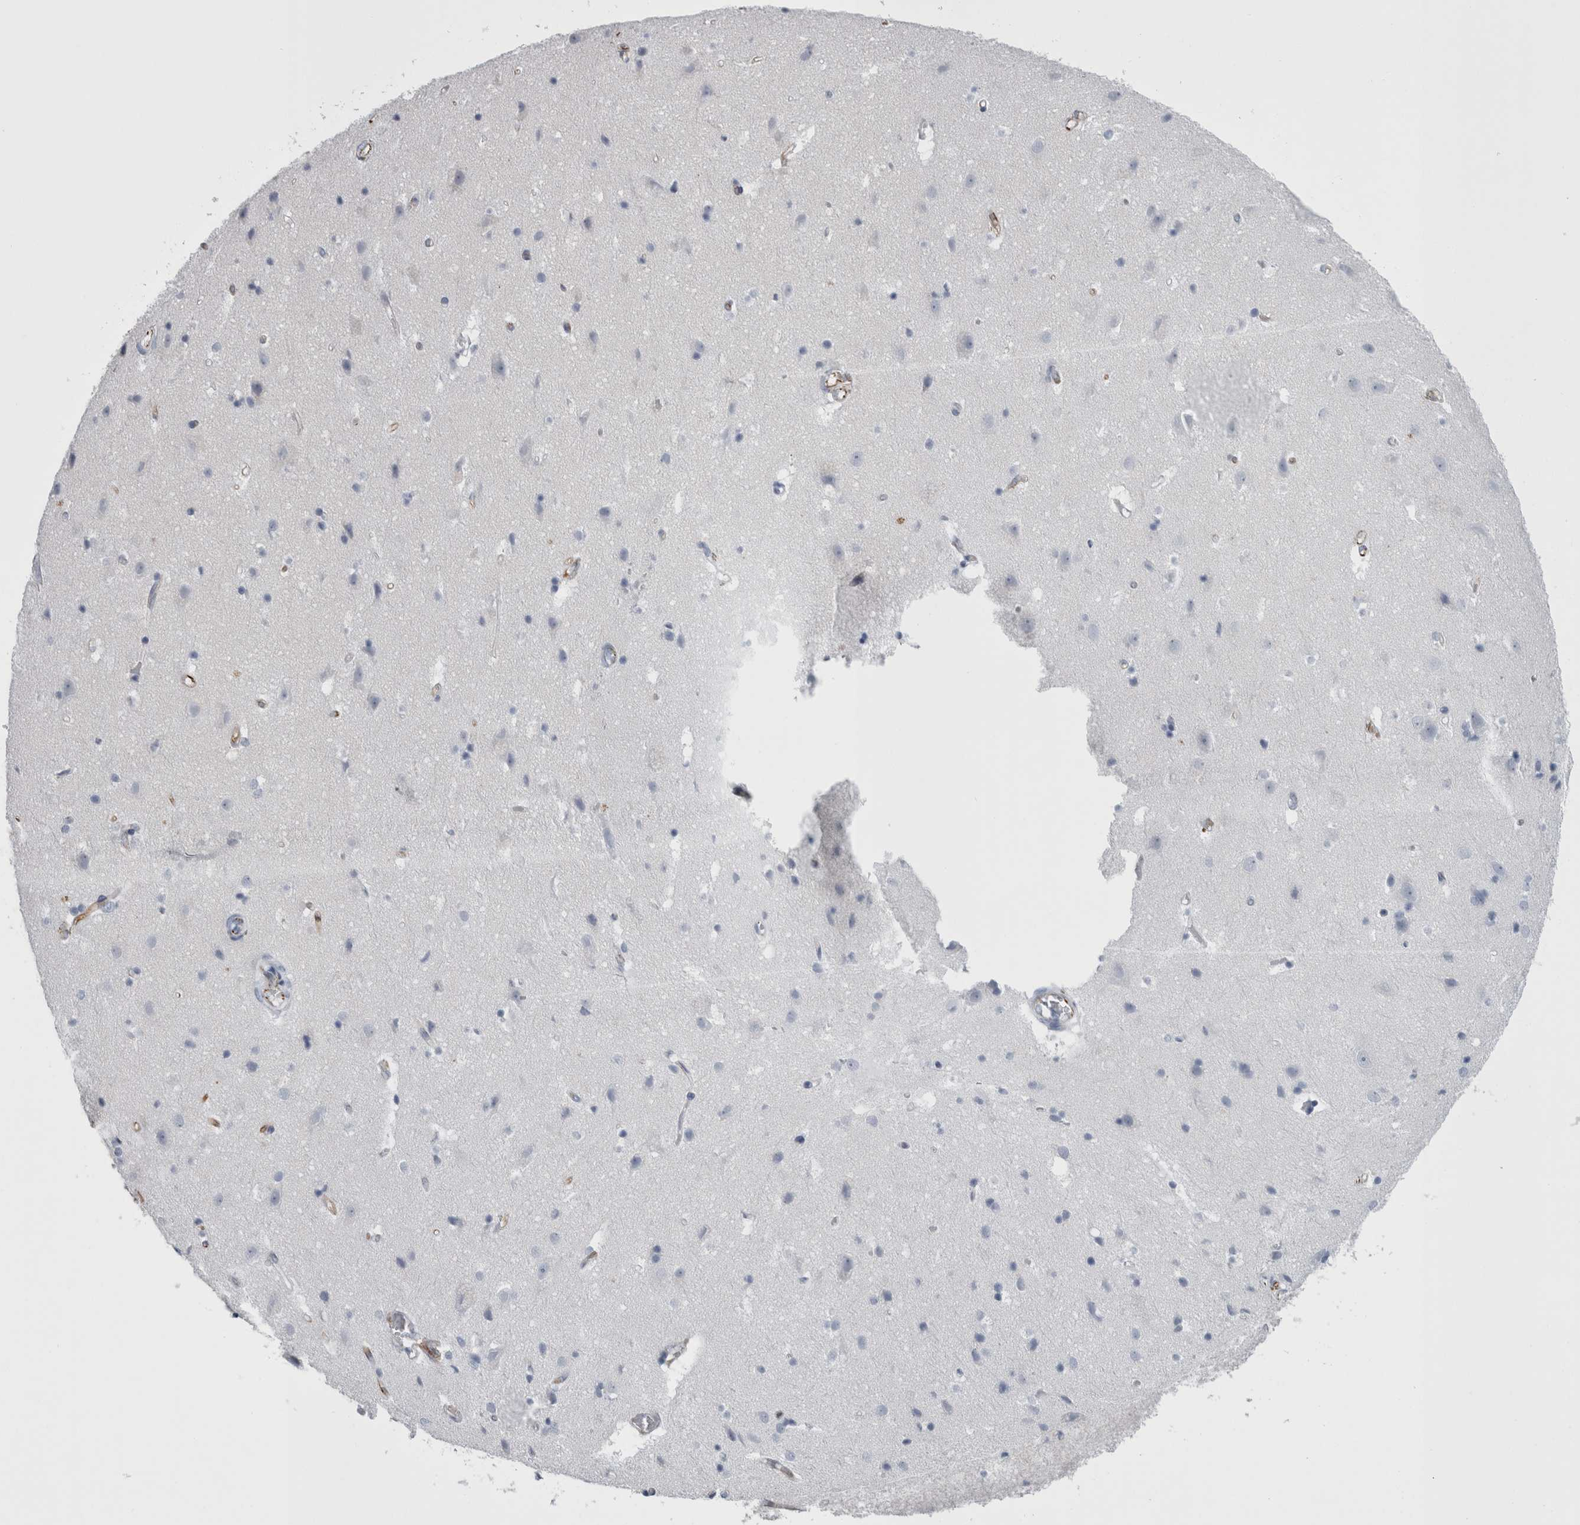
{"staining": {"intensity": "weak", "quantity": "25%-75%", "location": "cytoplasmic/membranous"}, "tissue": "cerebral cortex", "cell_type": "Endothelial cells", "image_type": "normal", "snomed": [{"axis": "morphology", "description": "Normal tissue, NOS"}, {"axis": "topography", "description": "Cerebral cortex"}], "caption": "Cerebral cortex stained with a brown dye shows weak cytoplasmic/membranous positive staining in about 25%-75% of endothelial cells.", "gene": "VWDE", "patient": {"sex": "male", "age": 54}}